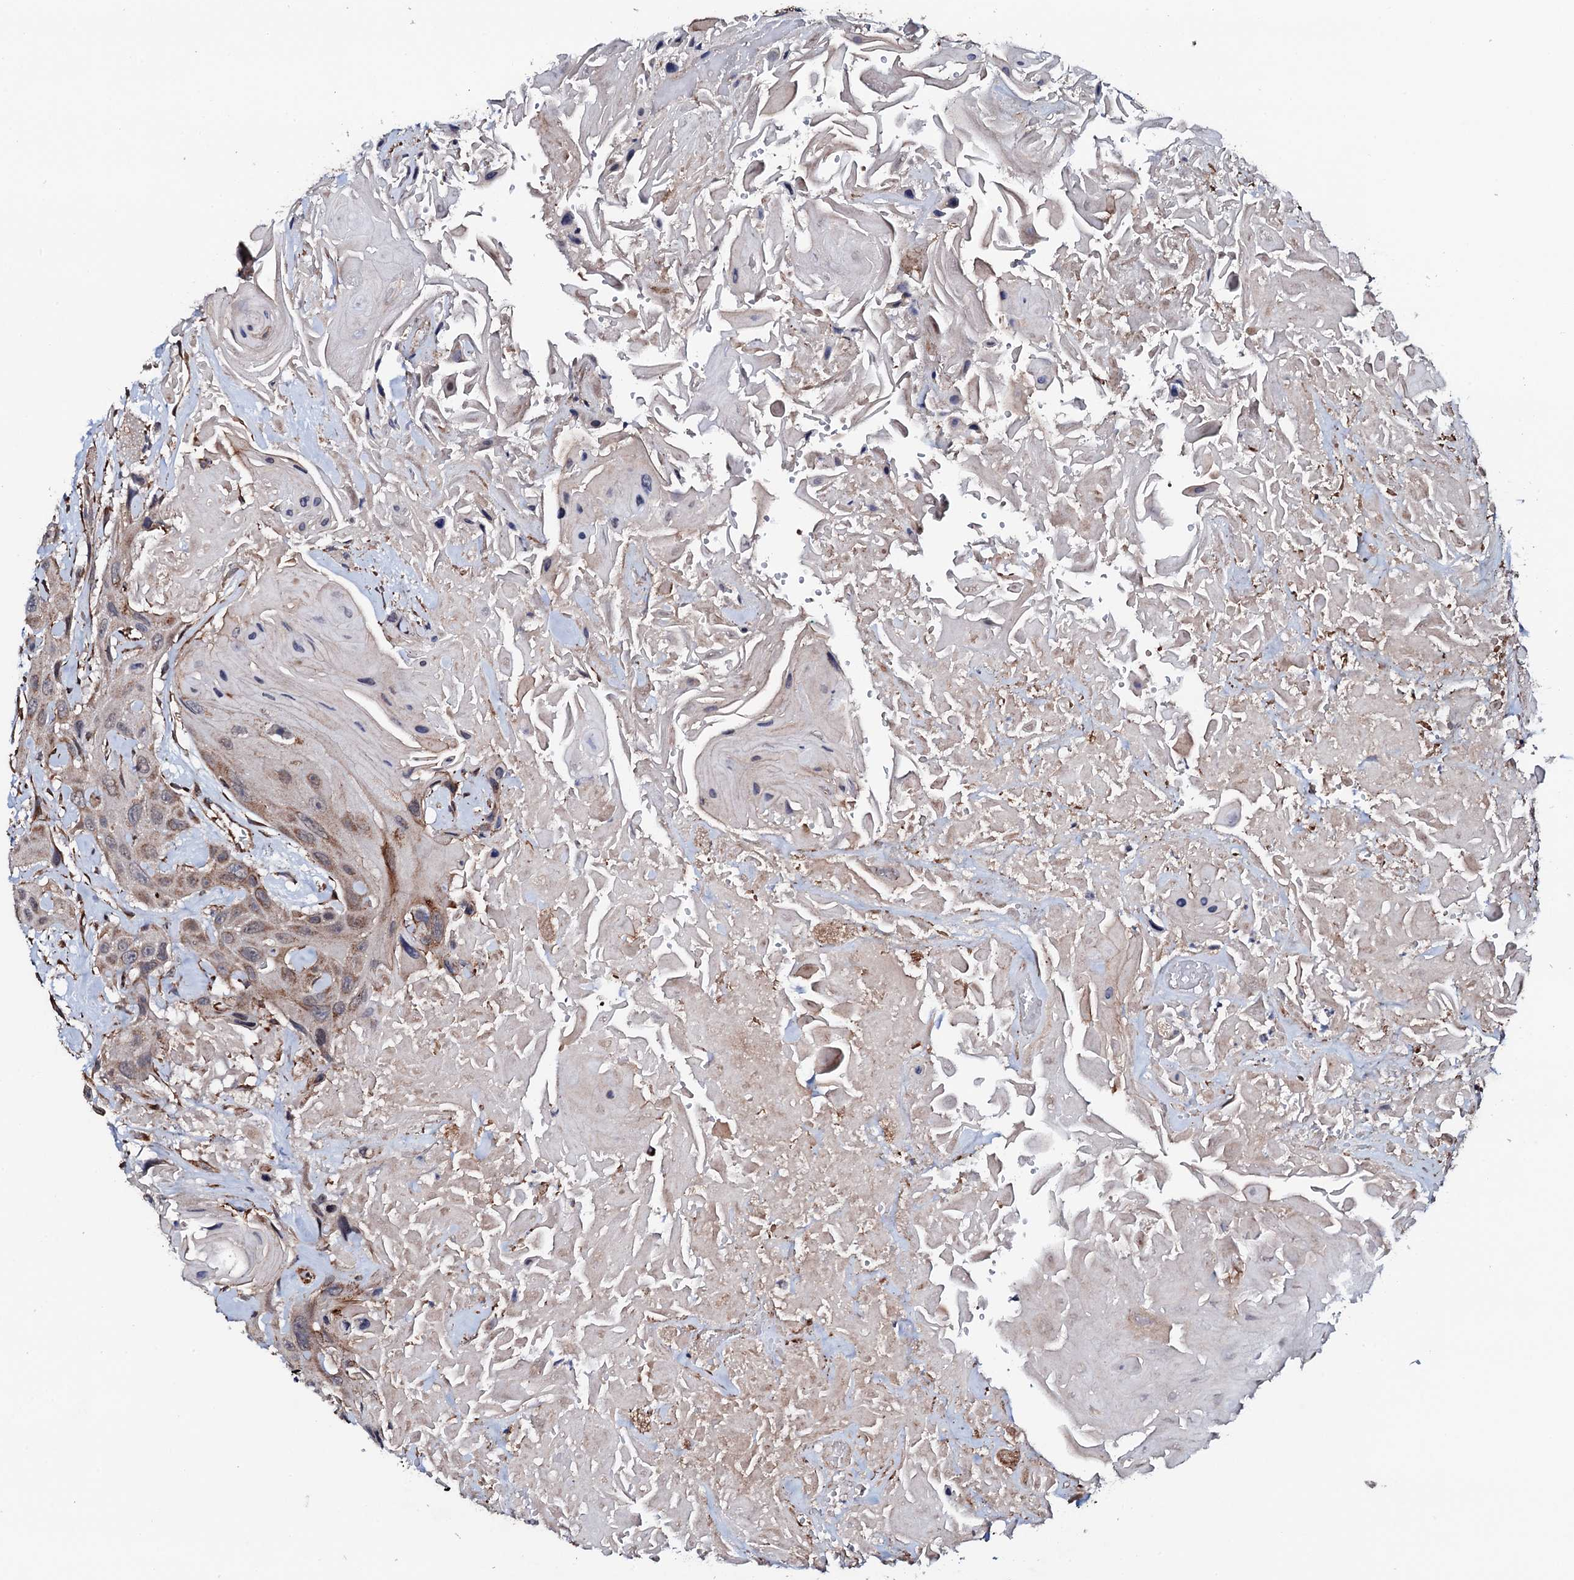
{"staining": {"intensity": "moderate", "quantity": ">75%", "location": "cytoplasmic/membranous"}, "tissue": "head and neck cancer", "cell_type": "Tumor cells", "image_type": "cancer", "snomed": [{"axis": "morphology", "description": "Squamous cell carcinoma, NOS"}, {"axis": "topography", "description": "Head-Neck"}], "caption": "Head and neck squamous cell carcinoma stained with a brown dye exhibits moderate cytoplasmic/membranous positive expression in about >75% of tumor cells.", "gene": "MTIF3", "patient": {"sex": "male", "age": 81}}